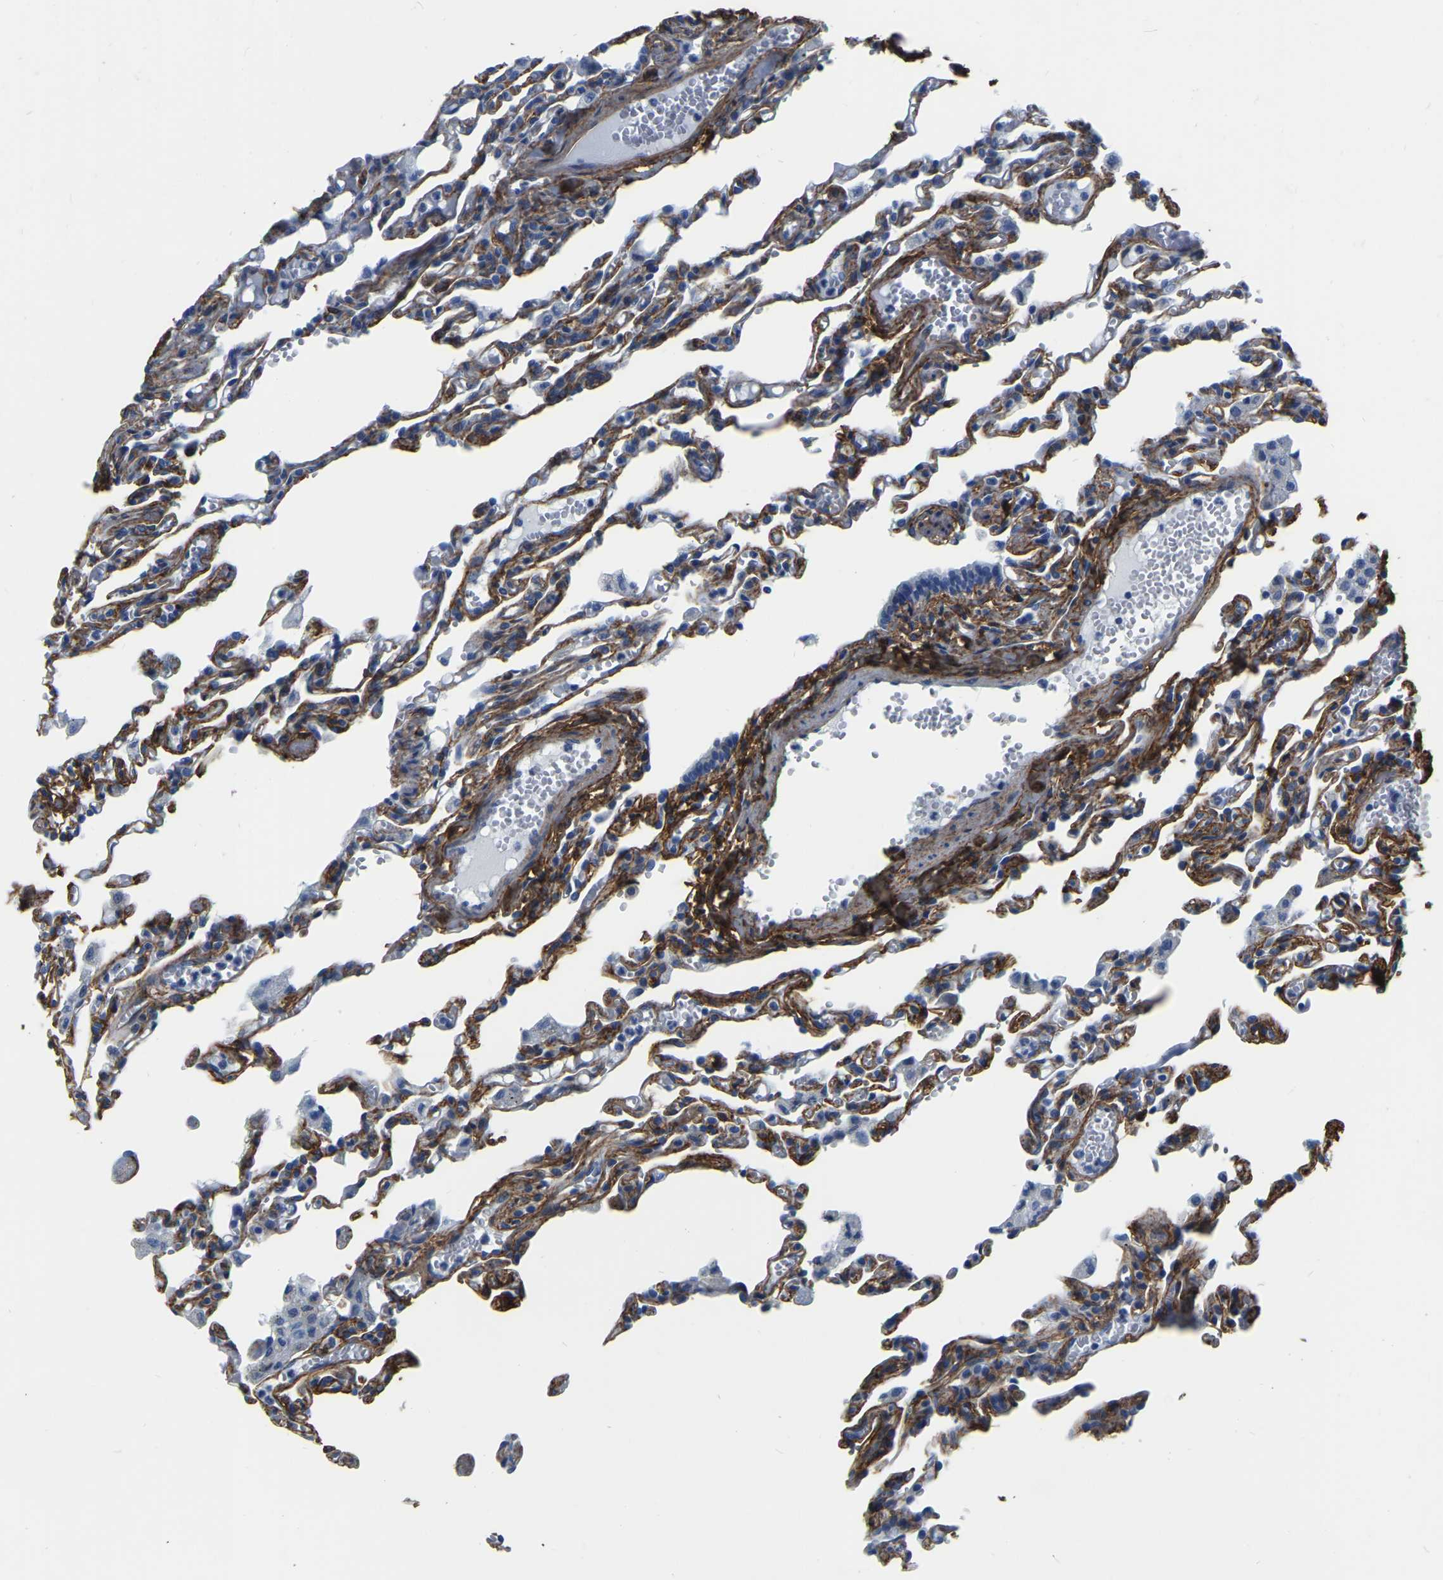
{"staining": {"intensity": "negative", "quantity": "none", "location": "none"}, "tissue": "lung", "cell_type": "Alveolar cells", "image_type": "normal", "snomed": [{"axis": "morphology", "description": "Normal tissue, NOS"}, {"axis": "topography", "description": "Lung"}], "caption": "Alveolar cells are negative for protein expression in normal human lung. (Brightfield microscopy of DAB (3,3'-diaminobenzidine) immunohistochemistry (IHC) at high magnification).", "gene": "COL6A1", "patient": {"sex": "male", "age": 21}}